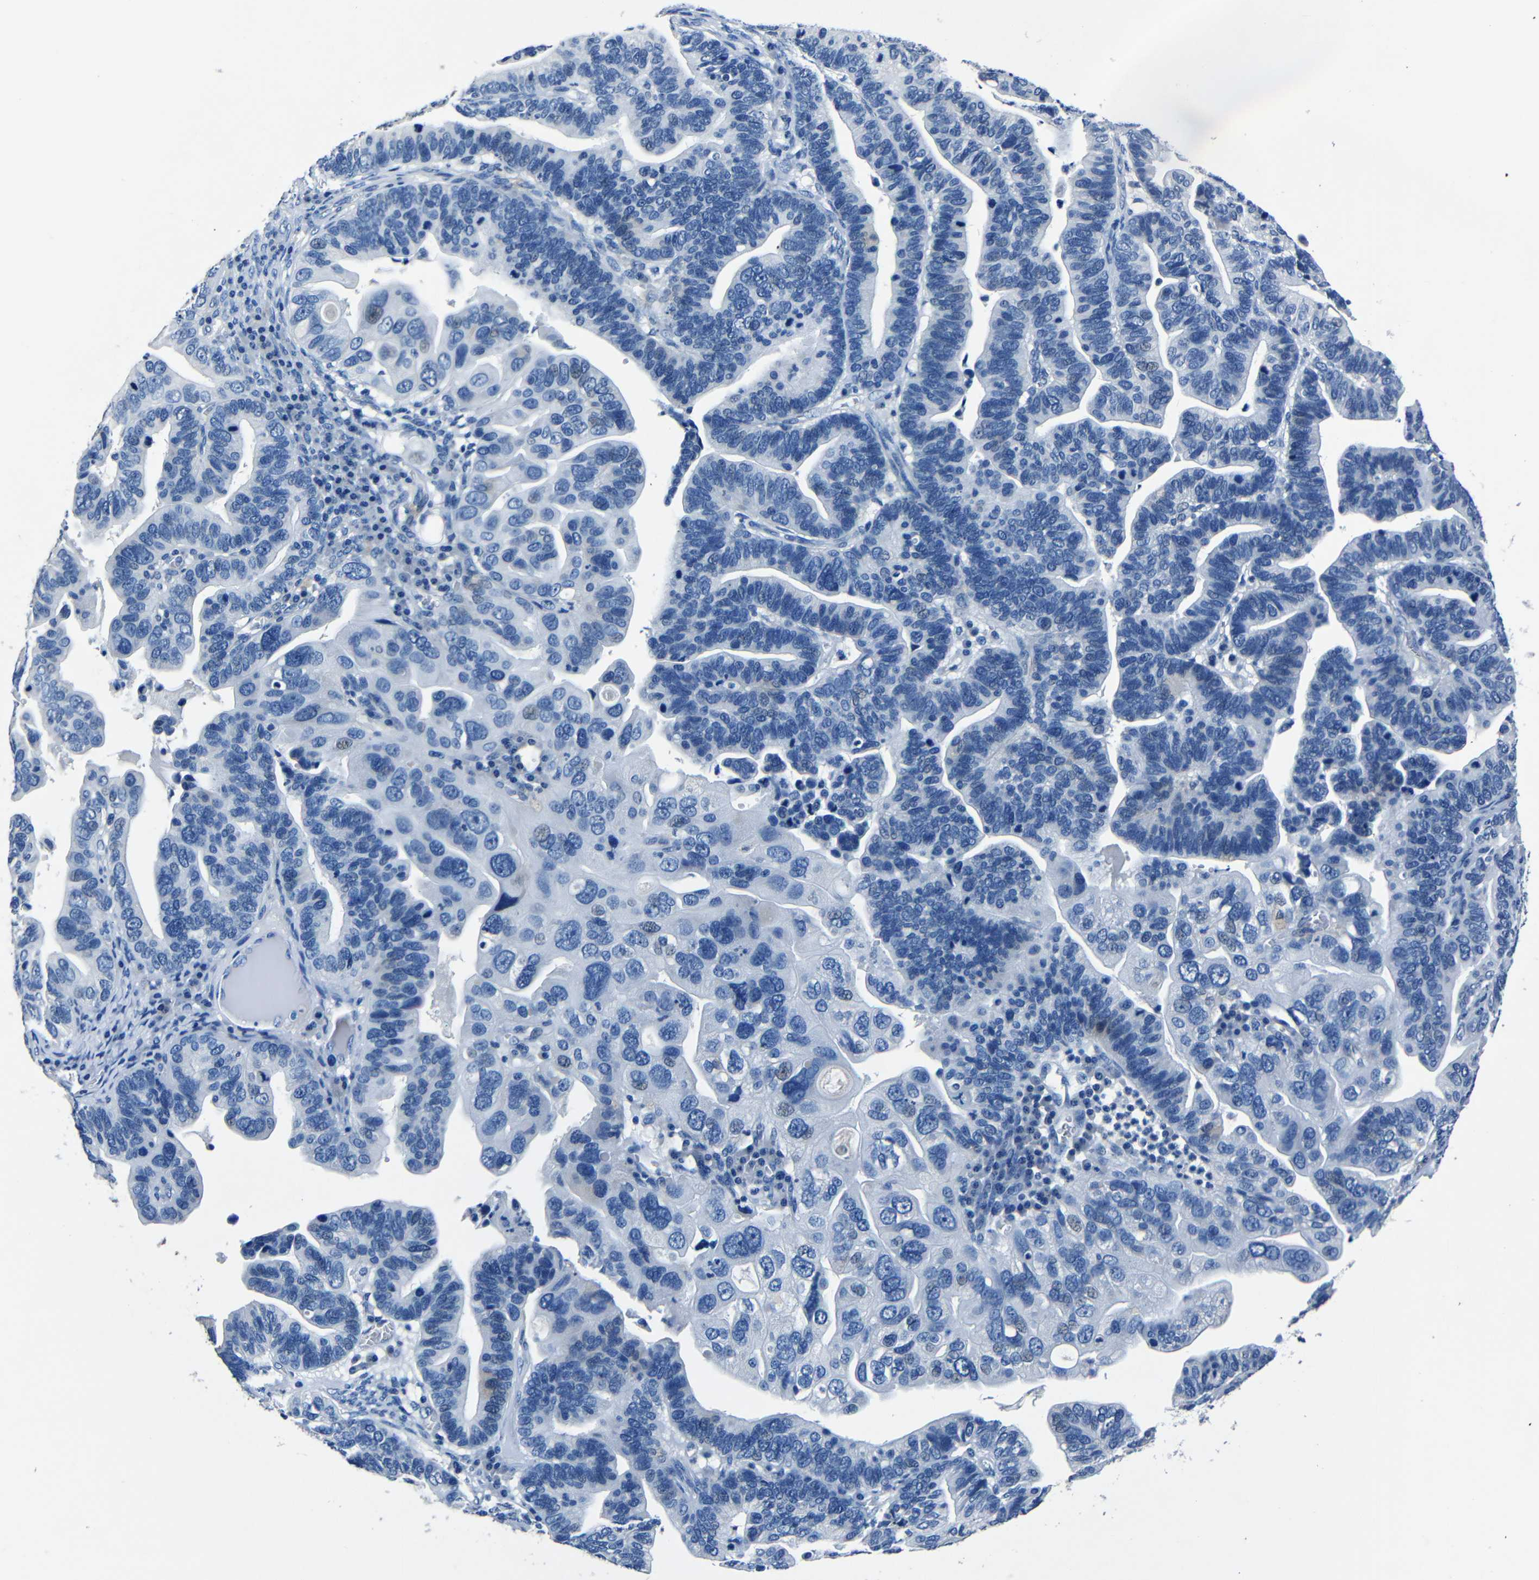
{"staining": {"intensity": "negative", "quantity": "none", "location": "none"}, "tissue": "ovarian cancer", "cell_type": "Tumor cells", "image_type": "cancer", "snomed": [{"axis": "morphology", "description": "Cystadenocarcinoma, serous, NOS"}, {"axis": "topography", "description": "Ovary"}], "caption": "The immunohistochemistry (IHC) micrograph has no significant staining in tumor cells of ovarian cancer tissue. (Stains: DAB (3,3'-diaminobenzidine) immunohistochemistry with hematoxylin counter stain, Microscopy: brightfield microscopy at high magnification).", "gene": "NCMAP", "patient": {"sex": "female", "age": 56}}